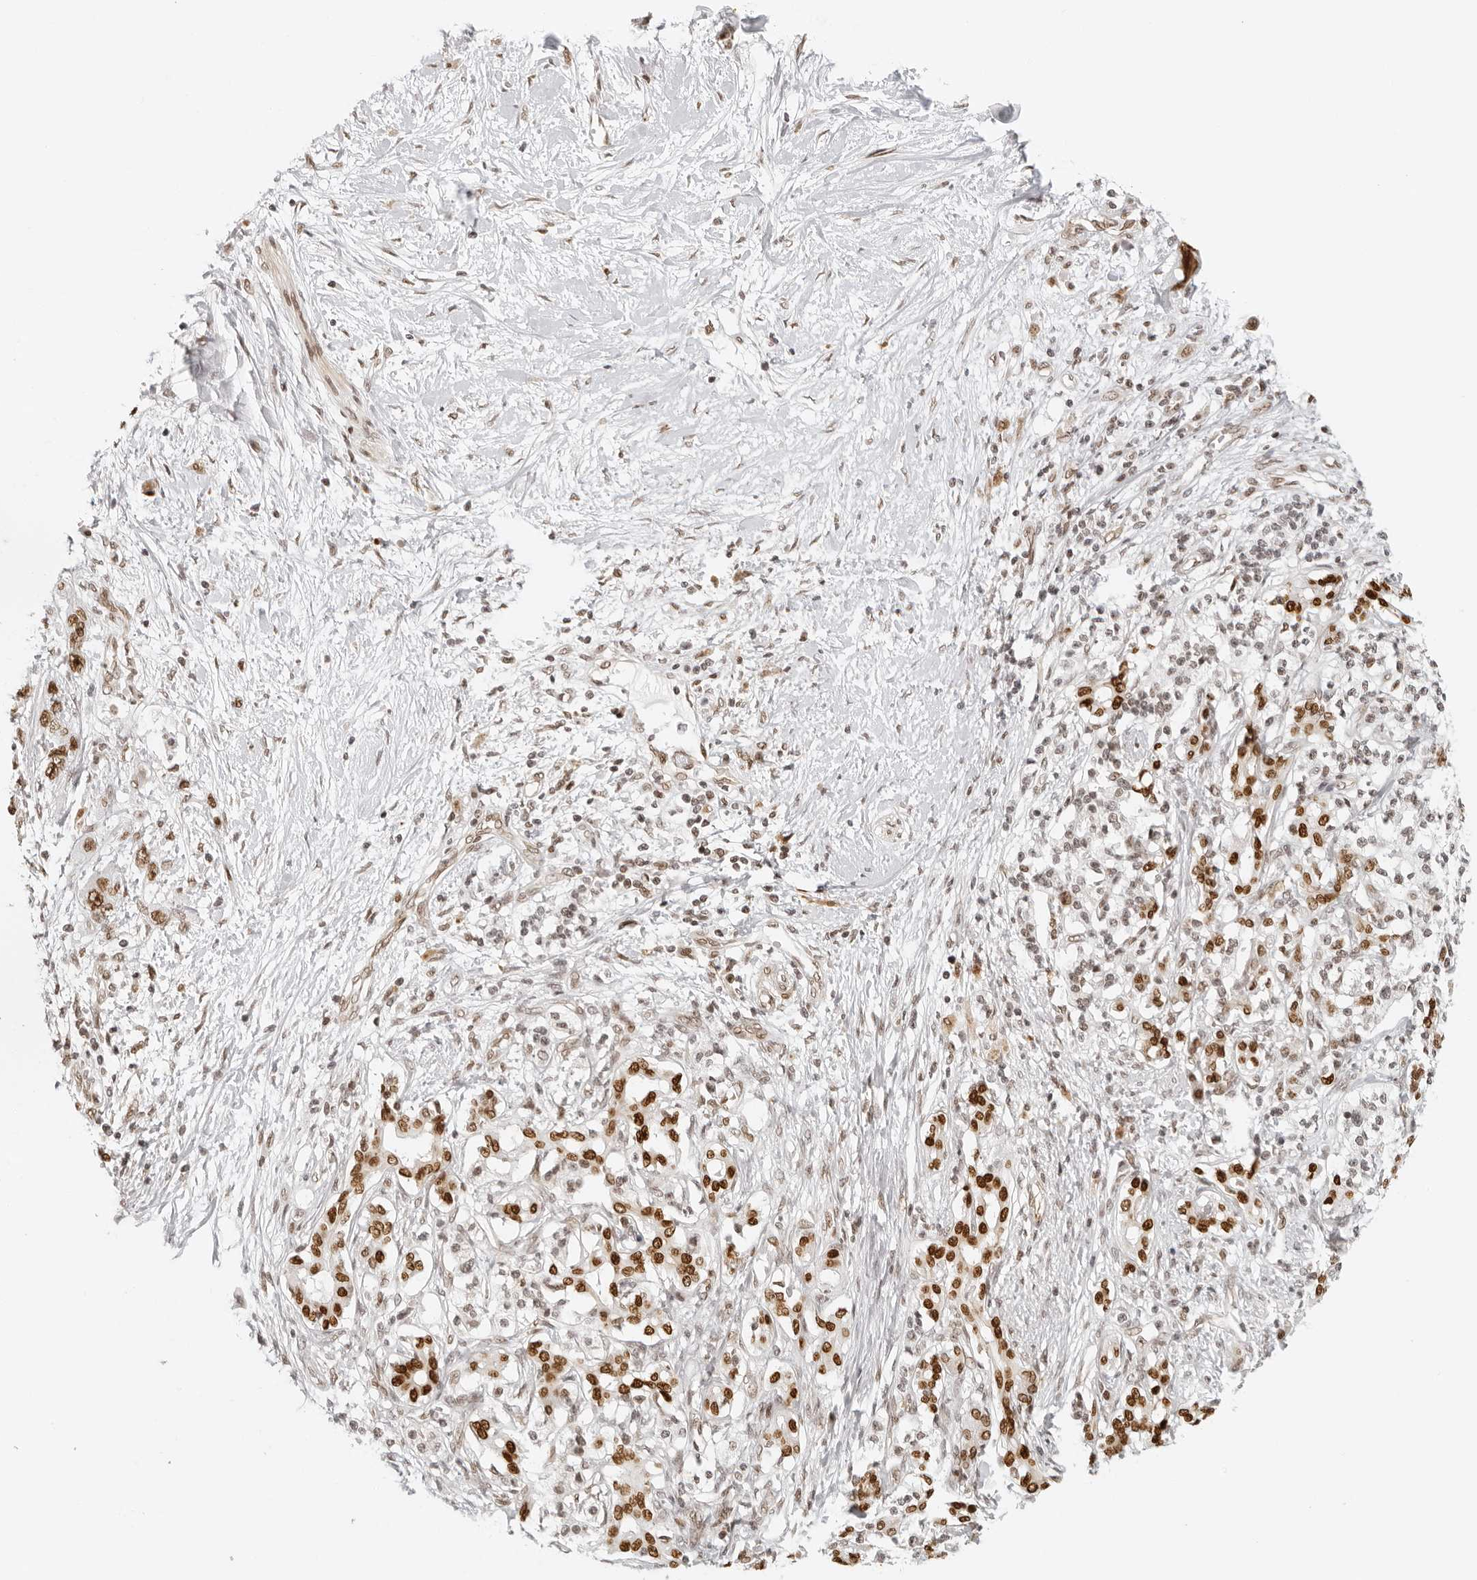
{"staining": {"intensity": "strong", "quantity": "25%-75%", "location": "nuclear"}, "tissue": "pancreatic cancer", "cell_type": "Tumor cells", "image_type": "cancer", "snomed": [{"axis": "morphology", "description": "Adenocarcinoma, NOS"}, {"axis": "topography", "description": "Pancreas"}], "caption": "This histopathology image shows immunohistochemistry staining of human adenocarcinoma (pancreatic), with high strong nuclear positivity in about 25%-75% of tumor cells.", "gene": "RCC1", "patient": {"sex": "male", "age": 46}}